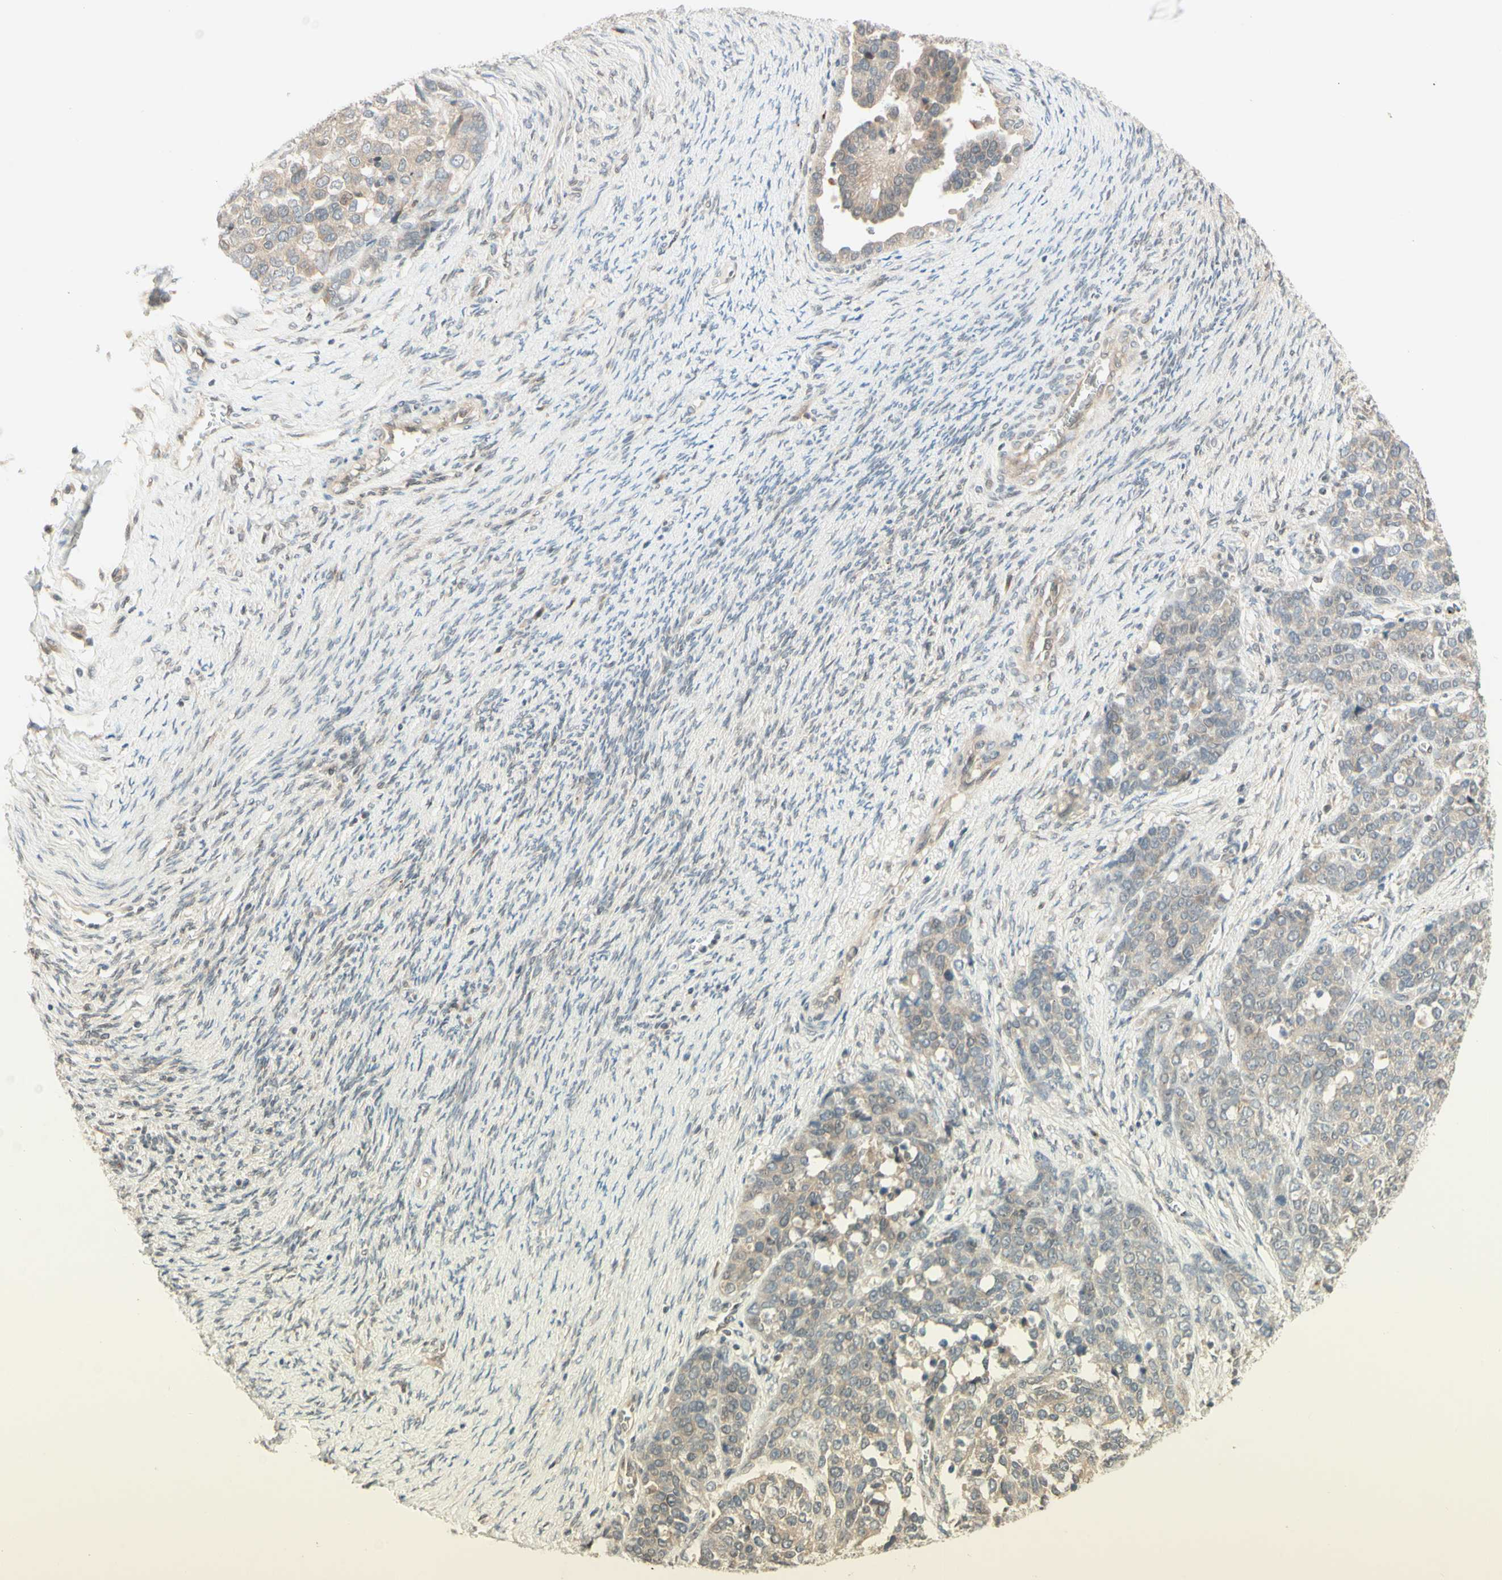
{"staining": {"intensity": "weak", "quantity": ">75%", "location": "cytoplasmic/membranous"}, "tissue": "ovarian cancer", "cell_type": "Tumor cells", "image_type": "cancer", "snomed": [{"axis": "morphology", "description": "Cystadenocarcinoma, serous, NOS"}, {"axis": "topography", "description": "Ovary"}], "caption": "Immunohistochemistry (IHC) (DAB (3,3'-diaminobenzidine)) staining of human serous cystadenocarcinoma (ovarian) exhibits weak cytoplasmic/membranous protein expression in about >75% of tumor cells.", "gene": "ZW10", "patient": {"sex": "female", "age": 44}}